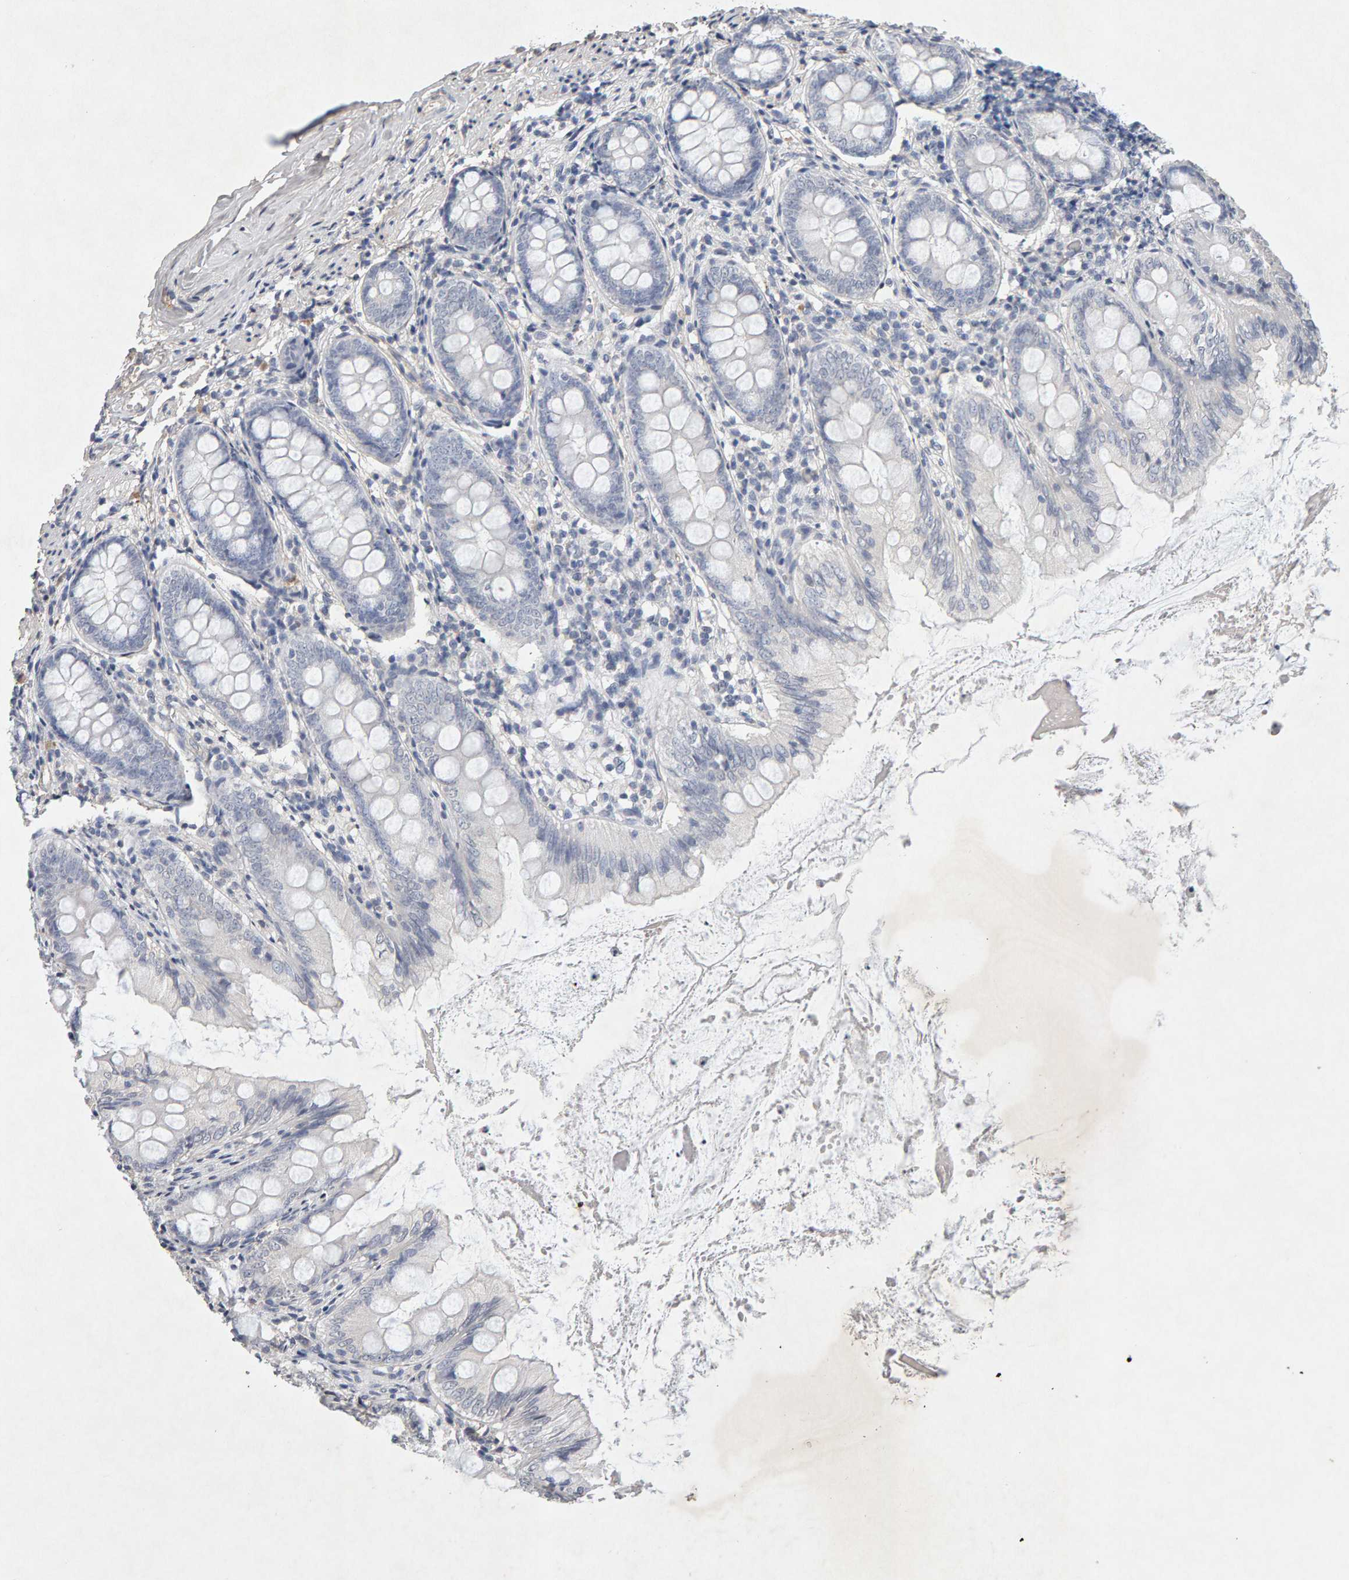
{"staining": {"intensity": "negative", "quantity": "none", "location": "none"}, "tissue": "appendix", "cell_type": "Glandular cells", "image_type": "normal", "snomed": [{"axis": "morphology", "description": "Normal tissue, NOS"}, {"axis": "topography", "description": "Appendix"}], "caption": "Immunohistochemistry histopathology image of normal appendix: appendix stained with DAB shows no significant protein expression in glandular cells. The staining was performed using DAB (3,3'-diaminobenzidine) to visualize the protein expression in brown, while the nuclei were stained in blue with hematoxylin (Magnification: 20x).", "gene": "PTPRM", "patient": {"sex": "female", "age": 77}}